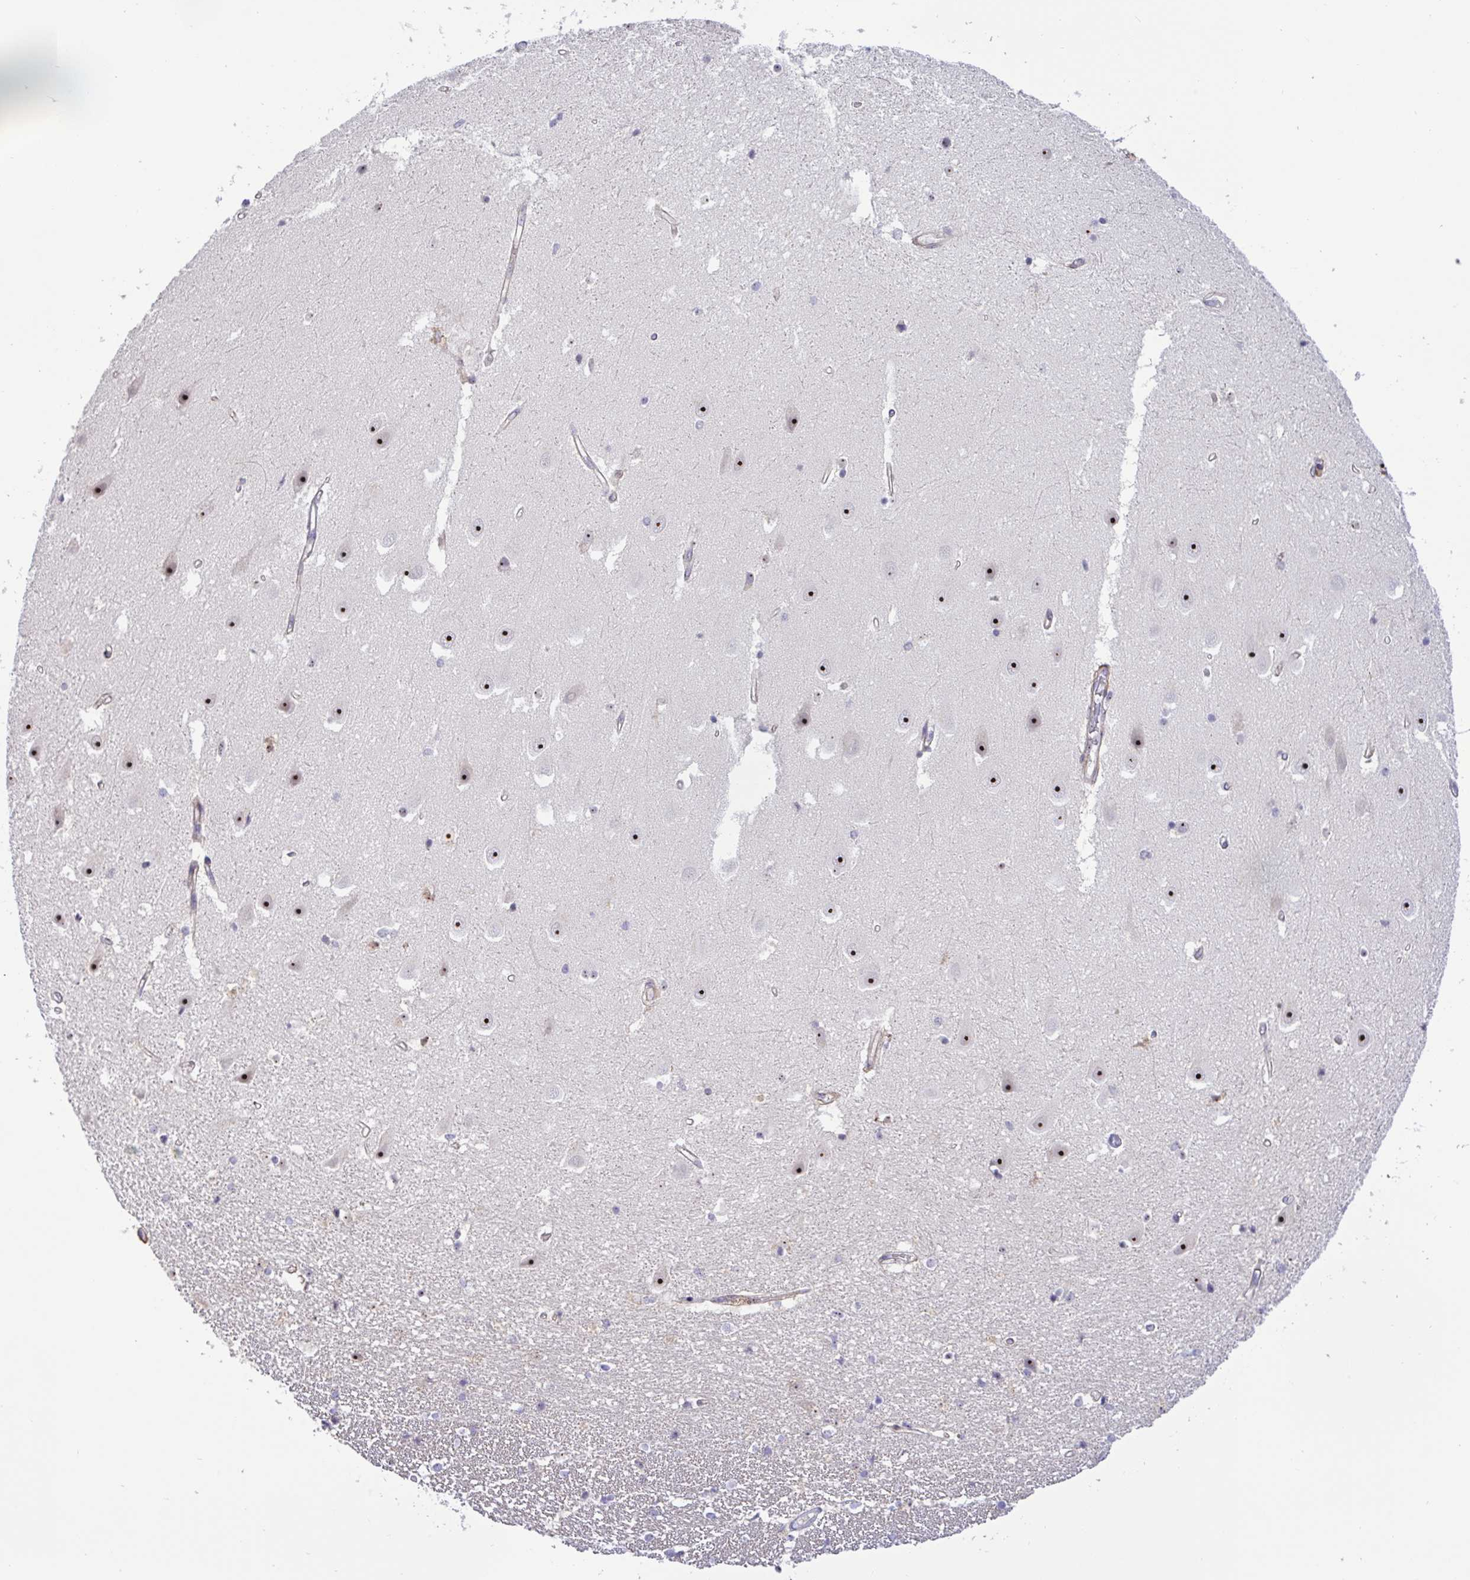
{"staining": {"intensity": "negative", "quantity": "none", "location": "none"}, "tissue": "hippocampus", "cell_type": "Glial cells", "image_type": "normal", "snomed": [{"axis": "morphology", "description": "Normal tissue, NOS"}, {"axis": "topography", "description": "Hippocampus"}], "caption": "Protein analysis of benign hippocampus displays no significant staining in glial cells.", "gene": "MXRA8", "patient": {"sex": "male", "age": 63}}